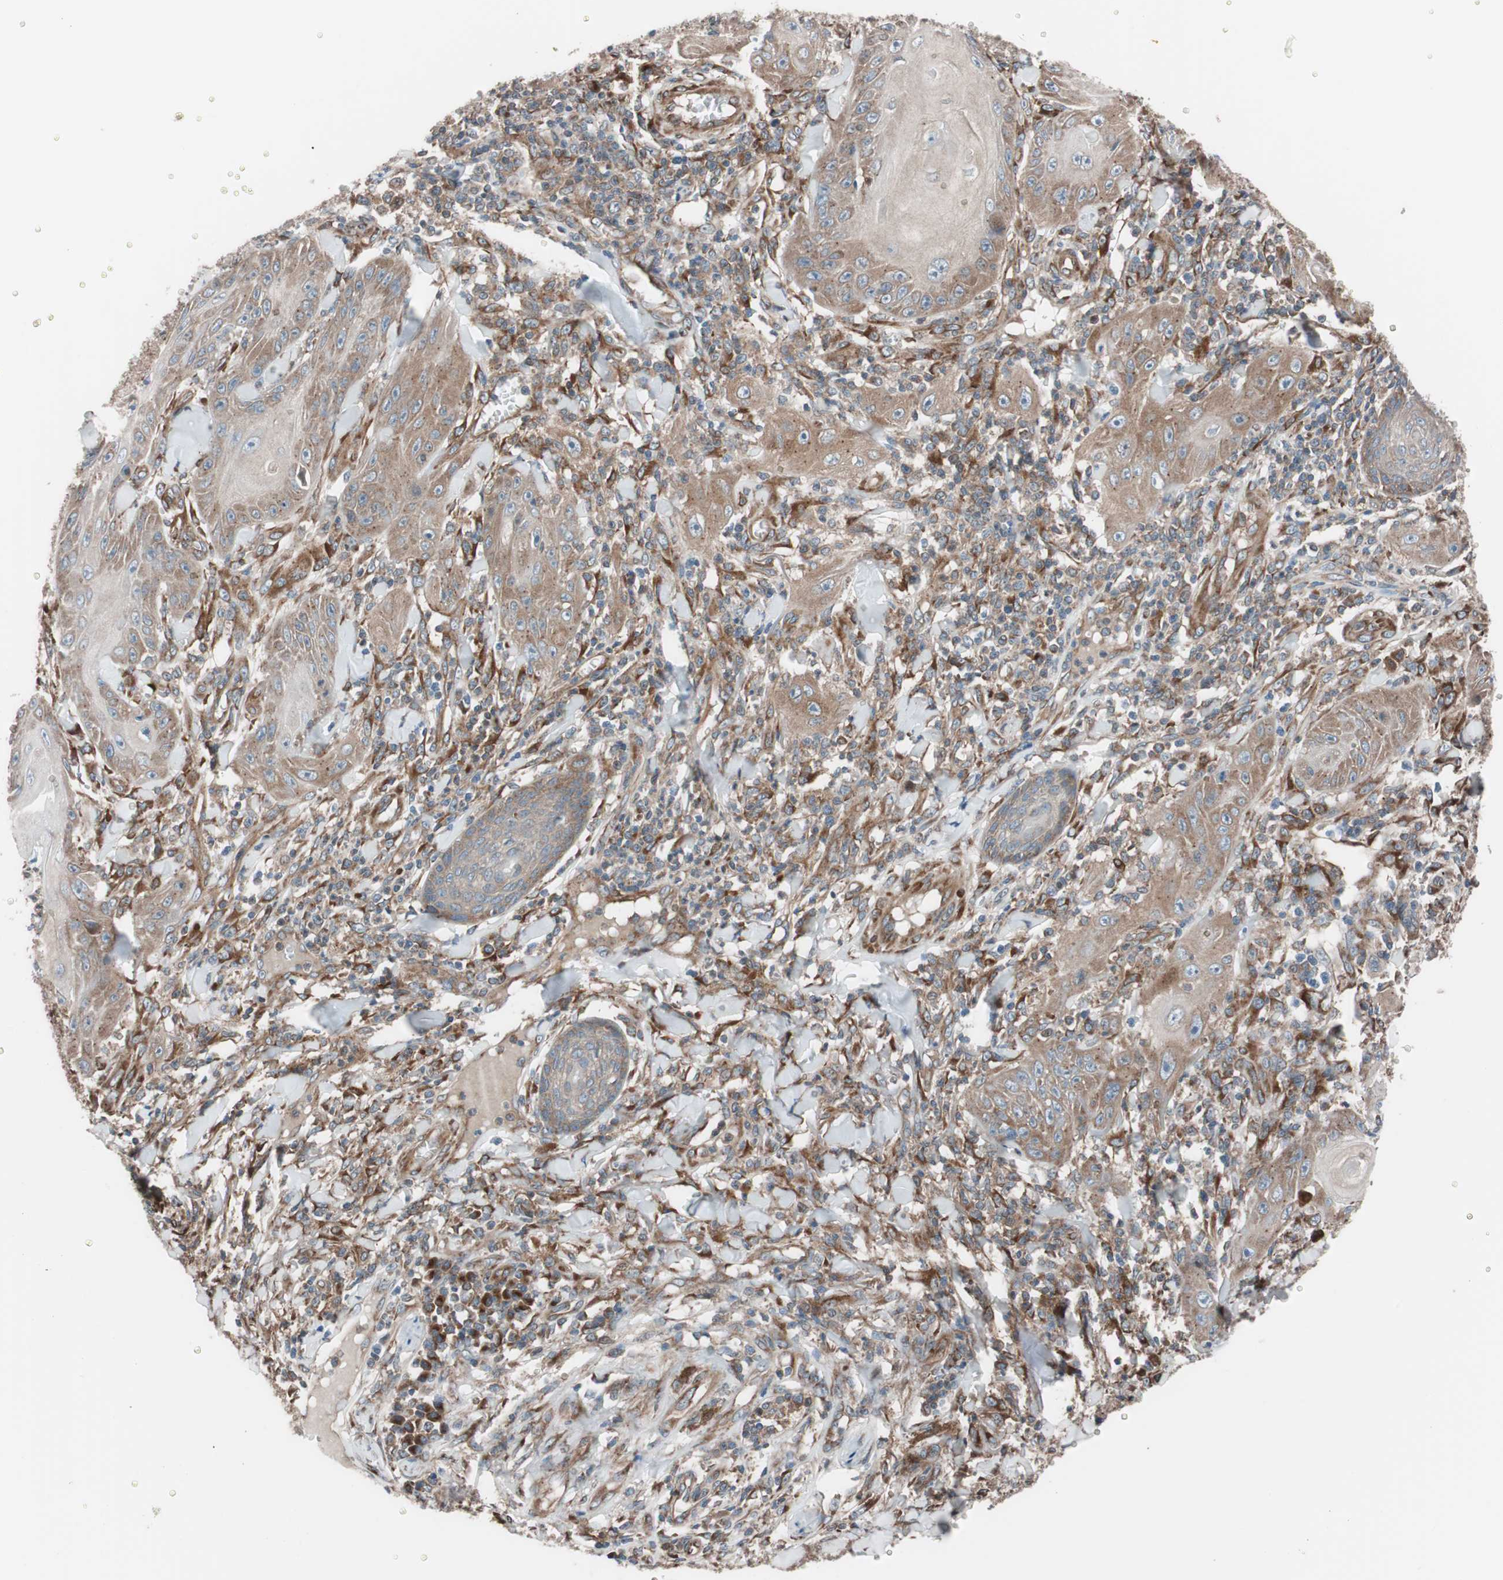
{"staining": {"intensity": "moderate", "quantity": ">75%", "location": "cytoplasmic/membranous"}, "tissue": "skin cancer", "cell_type": "Tumor cells", "image_type": "cancer", "snomed": [{"axis": "morphology", "description": "Squamous cell carcinoma, NOS"}, {"axis": "topography", "description": "Skin"}], "caption": "Human skin cancer stained for a protein (brown) demonstrates moderate cytoplasmic/membranous positive positivity in about >75% of tumor cells.", "gene": "SEC31A", "patient": {"sex": "female", "age": 78}}